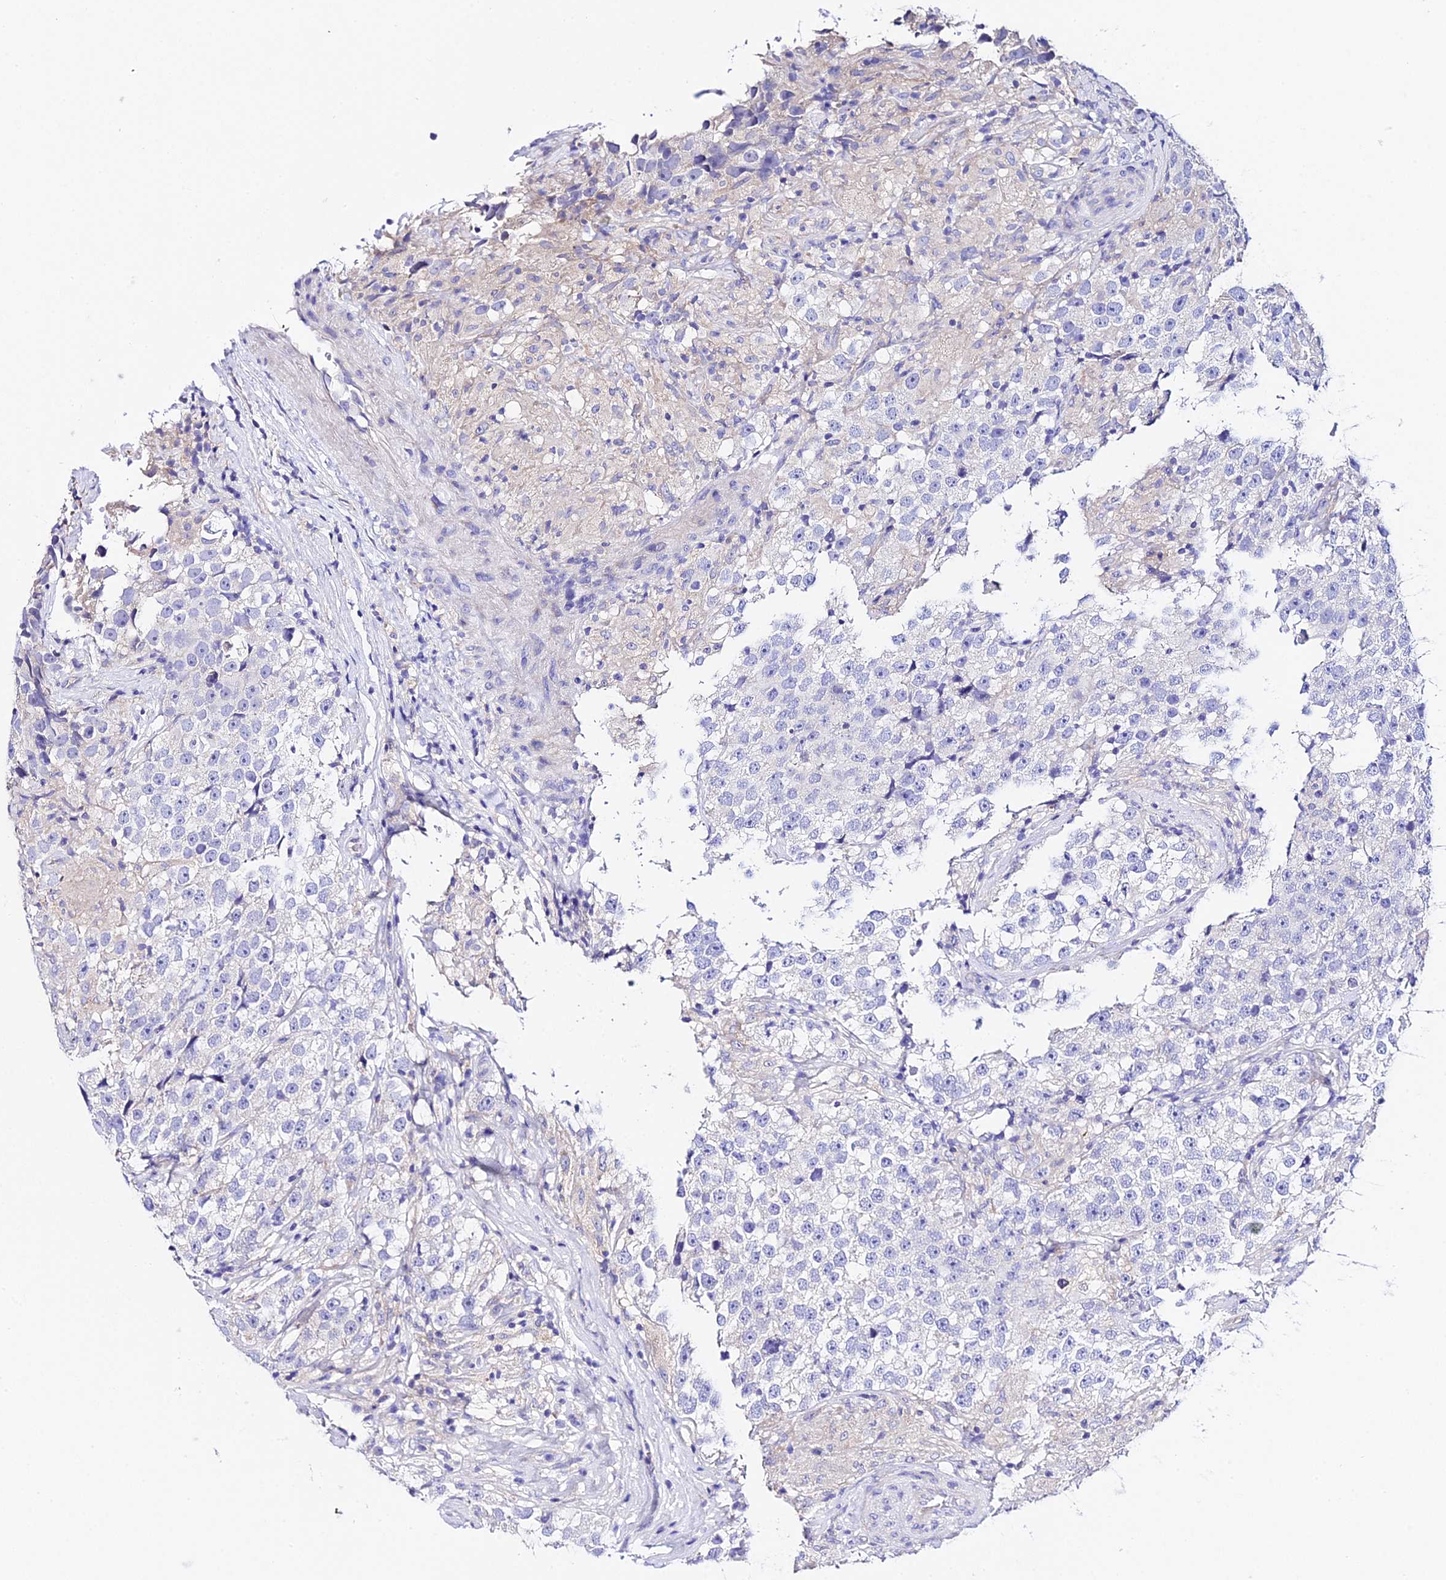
{"staining": {"intensity": "negative", "quantity": "none", "location": "none"}, "tissue": "testis cancer", "cell_type": "Tumor cells", "image_type": "cancer", "snomed": [{"axis": "morphology", "description": "Seminoma, NOS"}, {"axis": "topography", "description": "Testis"}], "caption": "Immunohistochemical staining of human testis cancer (seminoma) exhibits no significant expression in tumor cells.", "gene": "TMEM117", "patient": {"sex": "male", "age": 46}}